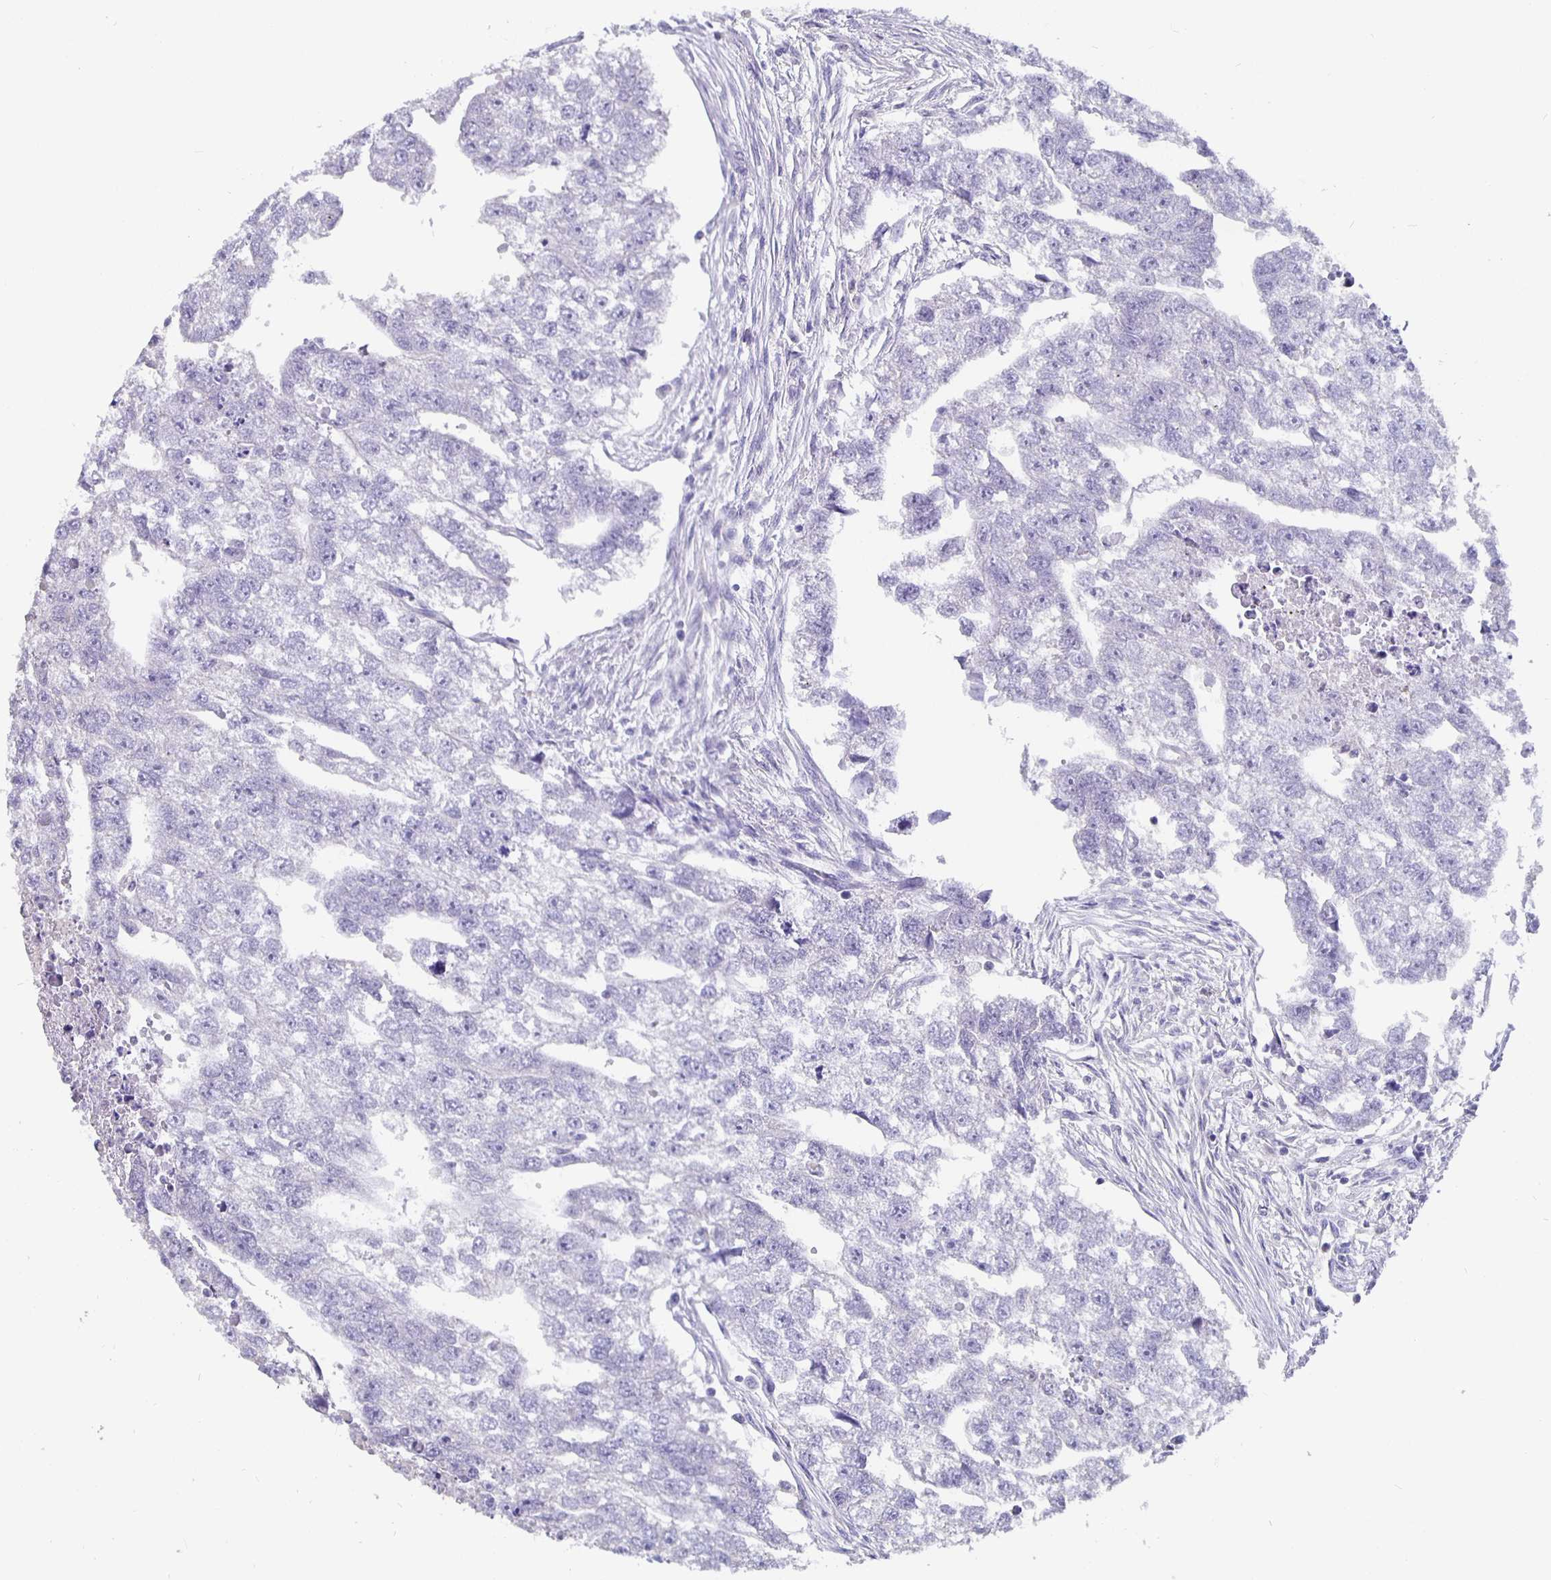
{"staining": {"intensity": "negative", "quantity": "none", "location": "none"}, "tissue": "testis cancer", "cell_type": "Tumor cells", "image_type": "cancer", "snomed": [{"axis": "morphology", "description": "Carcinoma, Embryonal, NOS"}, {"axis": "morphology", "description": "Teratoma, malignant, NOS"}, {"axis": "topography", "description": "Testis"}], "caption": "Testis cancer stained for a protein using IHC displays no positivity tumor cells.", "gene": "GPX4", "patient": {"sex": "male", "age": 44}}